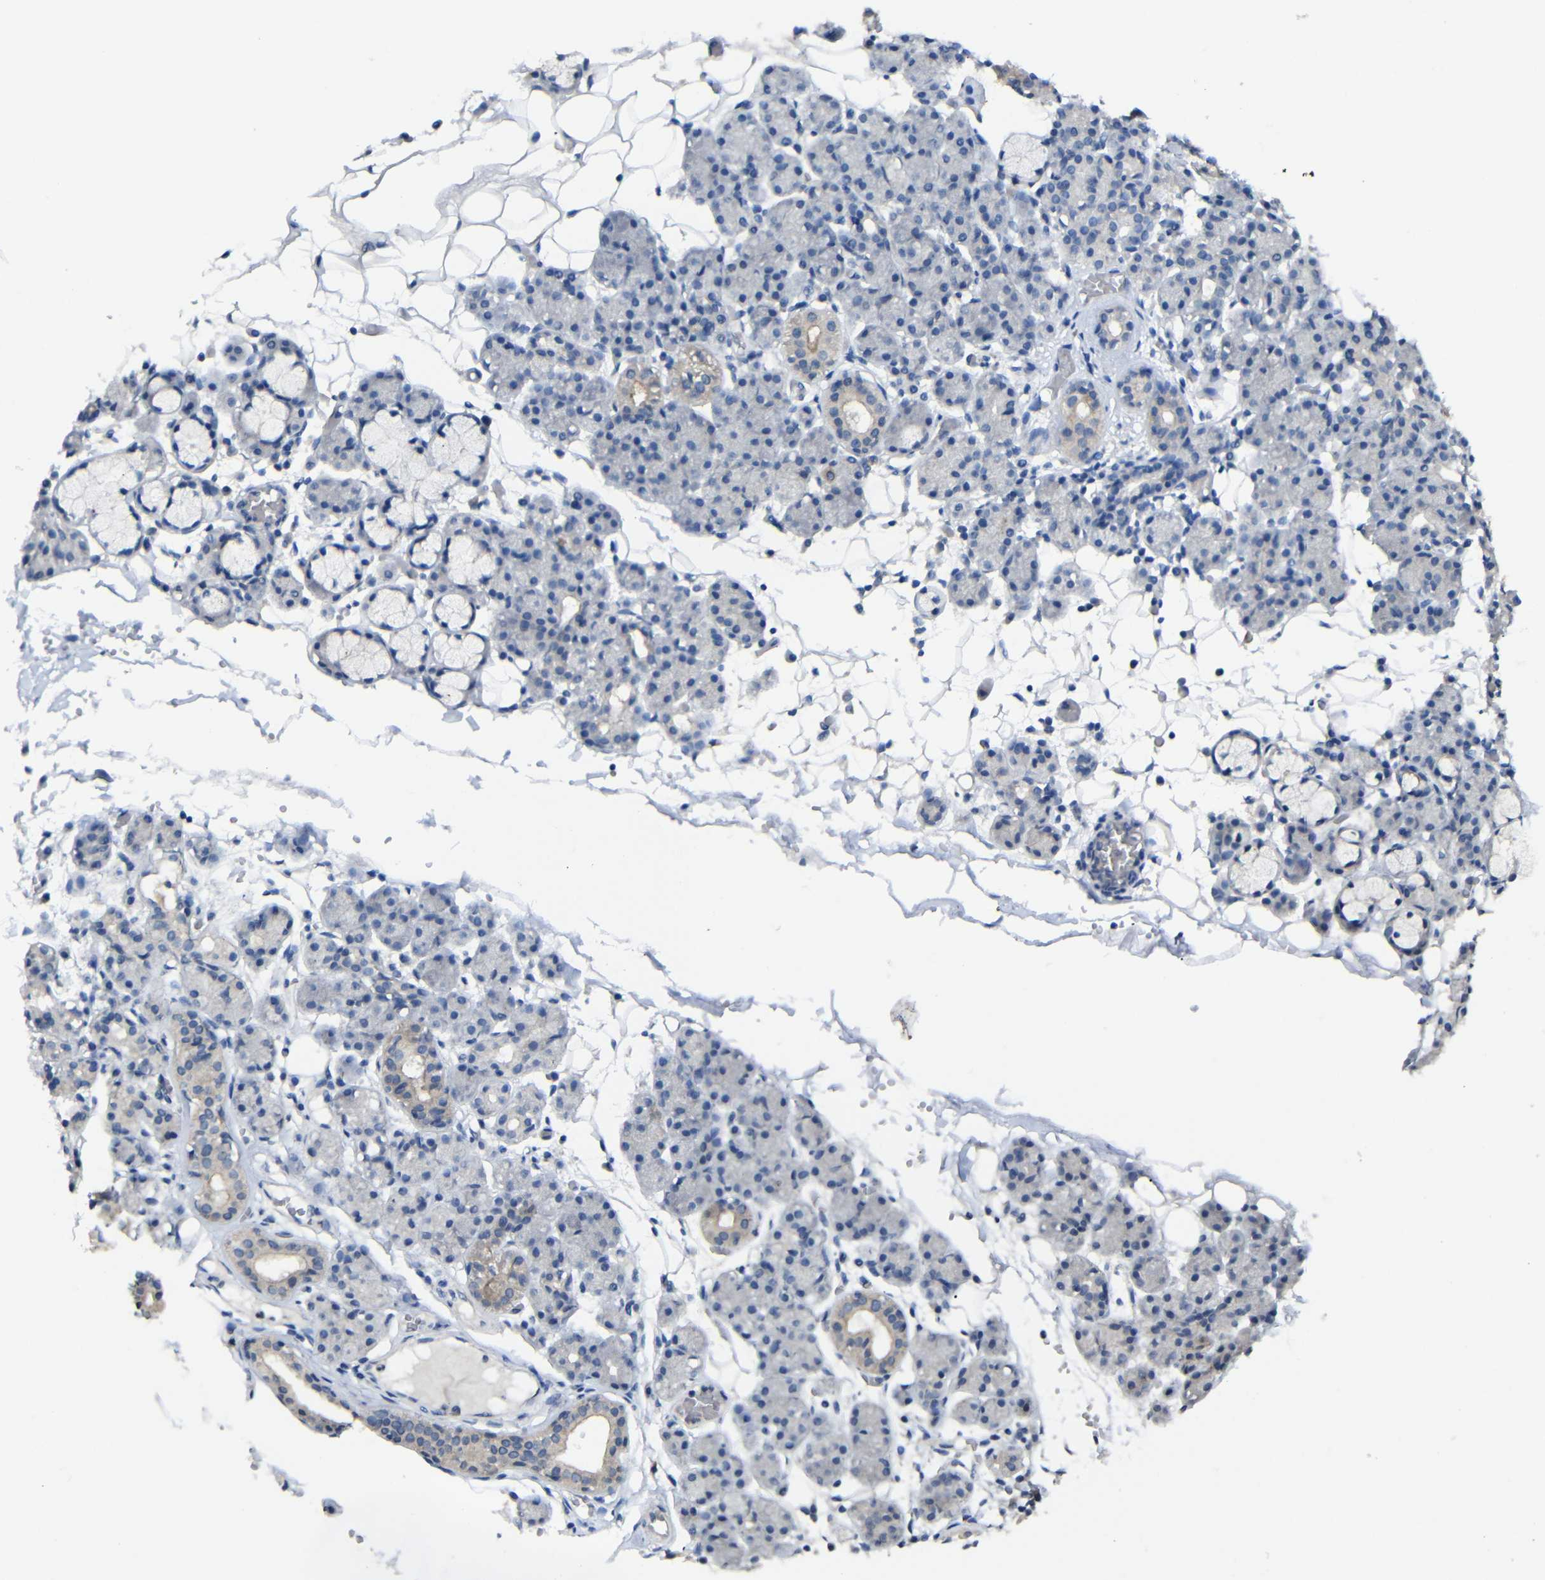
{"staining": {"intensity": "weak", "quantity": "<25%", "location": "cytoplasmic/membranous"}, "tissue": "salivary gland", "cell_type": "Glandular cells", "image_type": "normal", "snomed": [{"axis": "morphology", "description": "Normal tissue, NOS"}, {"axis": "topography", "description": "Salivary gland"}], "caption": "Immunohistochemical staining of unremarkable salivary gland reveals no significant staining in glandular cells. The staining was performed using DAB to visualize the protein expression in brown, while the nuclei were stained in blue with hematoxylin (Magnification: 20x).", "gene": "HNF1A", "patient": {"sex": "male", "age": 63}}